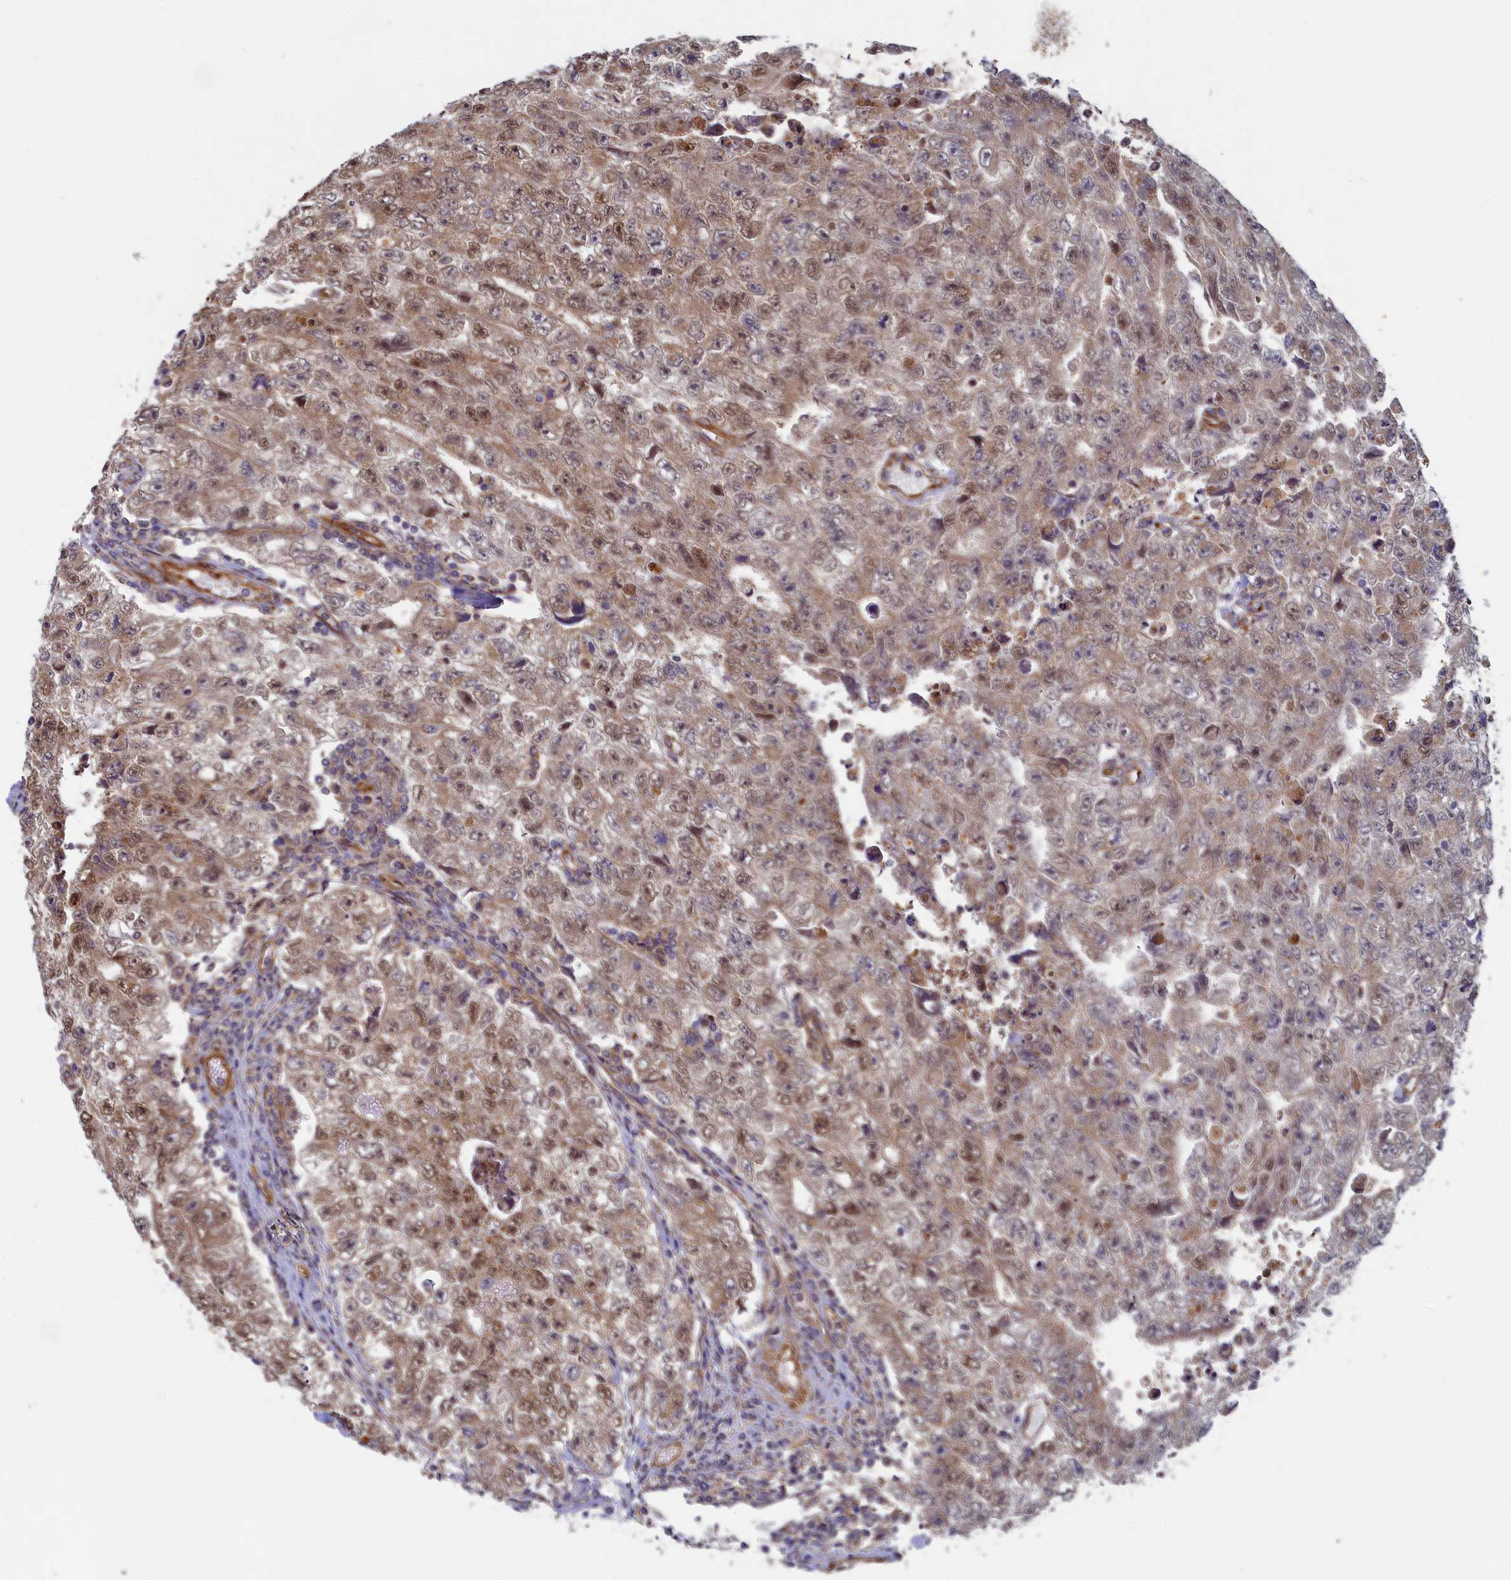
{"staining": {"intensity": "moderate", "quantity": ">75%", "location": "cytoplasmic/membranous,nuclear"}, "tissue": "testis cancer", "cell_type": "Tumor cells", "image_type": "cancer", "snomed": [{"axis": "morphology", "description": "Carcinoma, Embryonal, NOS"}, {"axis": "topography", "description": "Testis"}], "caption": "Testis embryonal carcinoma was stained to show a protein in brown. There is medium levels of moderate cytoplasmic/membranous and nuclear expression in about >75% of tumor cells. The staining was performed using DAB (3,3'-diaminobenzidine), with brown indicating positive protein expression. Nuclei are stained blue with hematoxylin.", "gene": "STX12", "patient": {"sex": "male", "age": 17}}